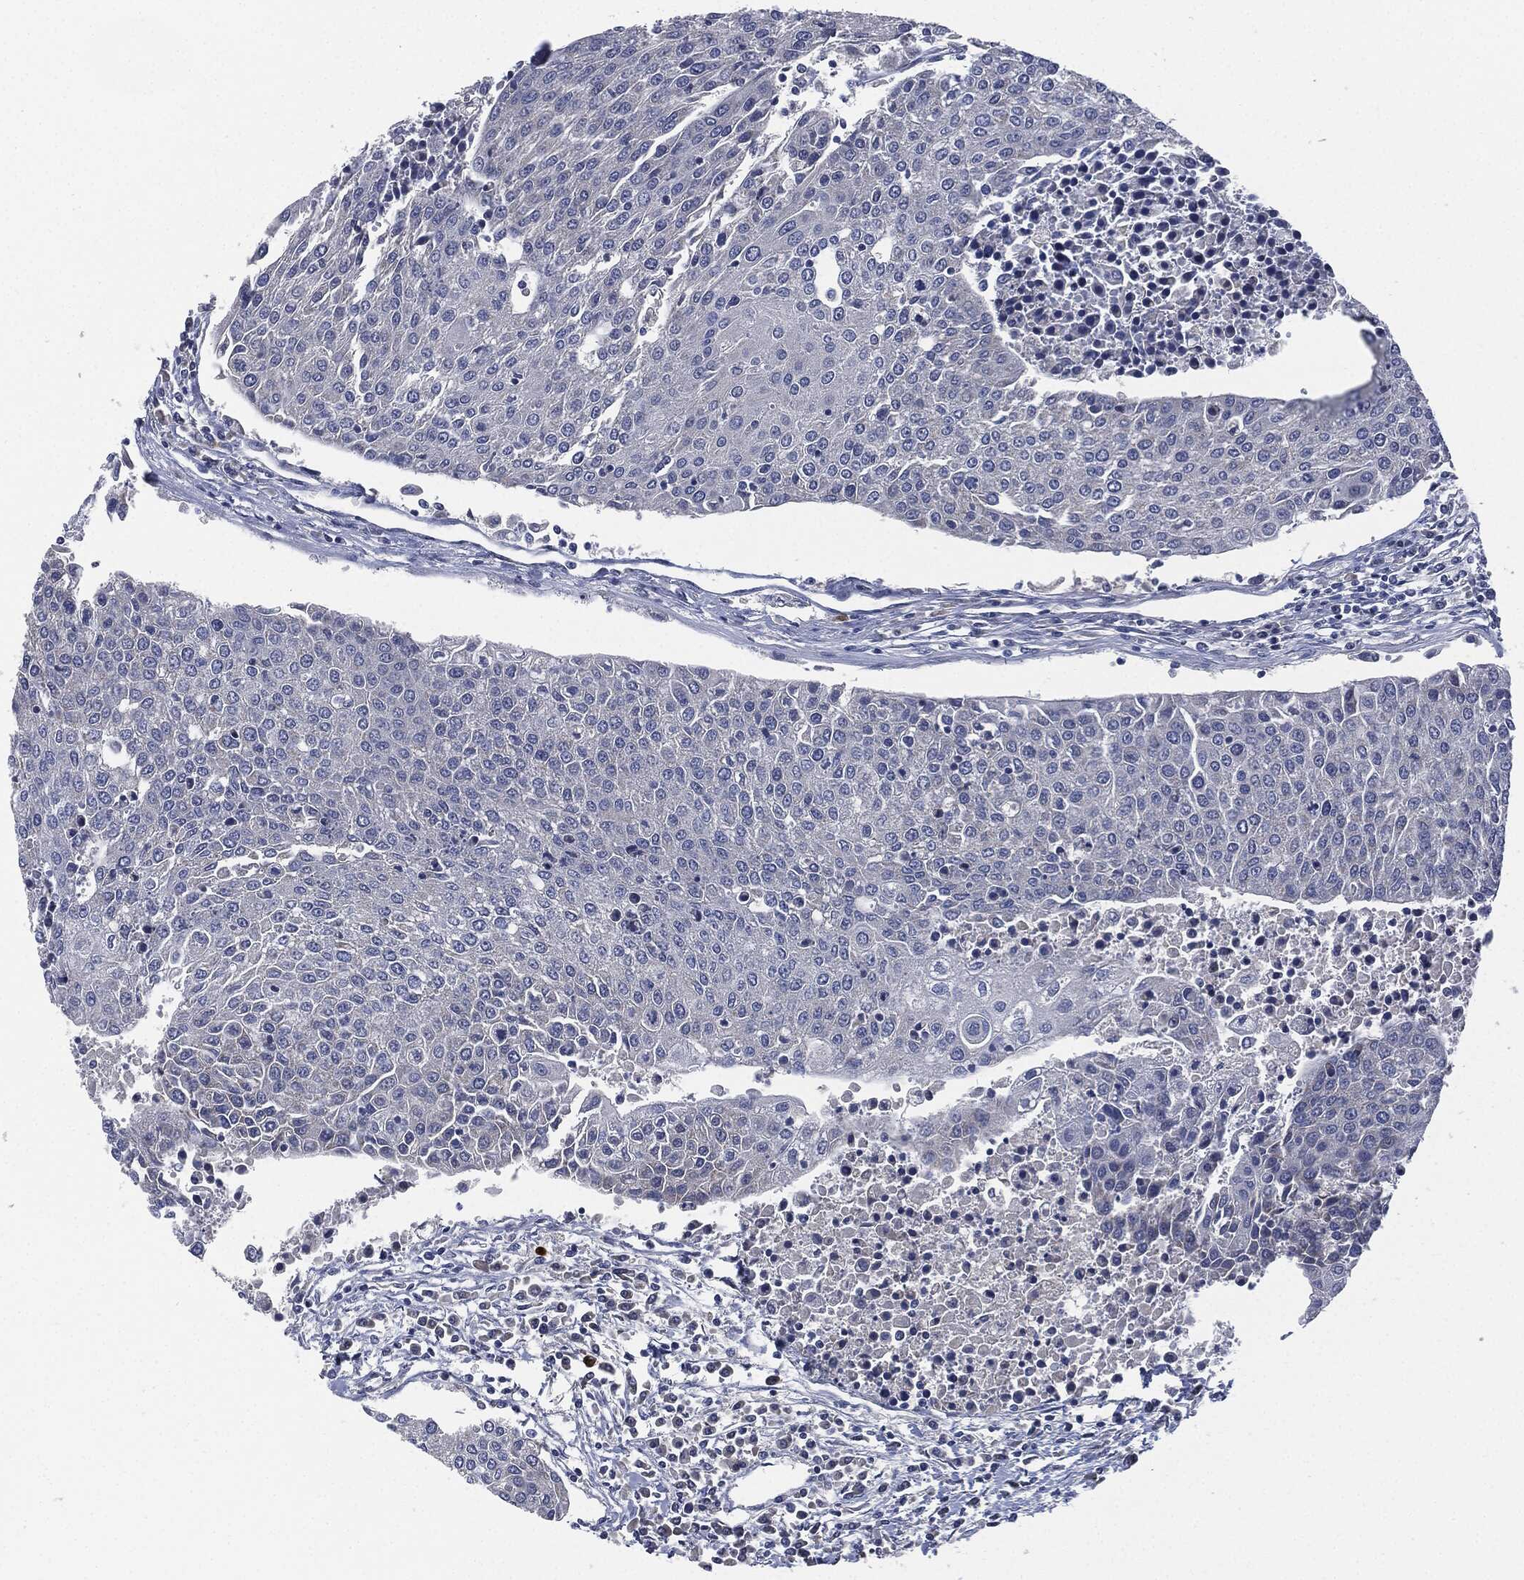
{"staining": {"intensity": "negative", "quantity": "none", "location": "none"}, "tissue": "urothelial cancer", "cell_type": "Tumor cells", "image_type": "cancer", "snomed": [{"axis": "morphology", "description": "Urothelial carcinoma, High grade"}, {"axis": "topography", "description": "Urinary bladder"}], "caption": "Tumor cells show no significant expression in urothelial cancer. Brightfield microscopy of immunohistochemistry (IHC) stained with DAB (3,3'-diaminobenzidine) (brown) and hematoxylin (blue), captured at high magnification.", "gene": "SIGLEC9", "patient": {"sex": "female", "age": 85}}